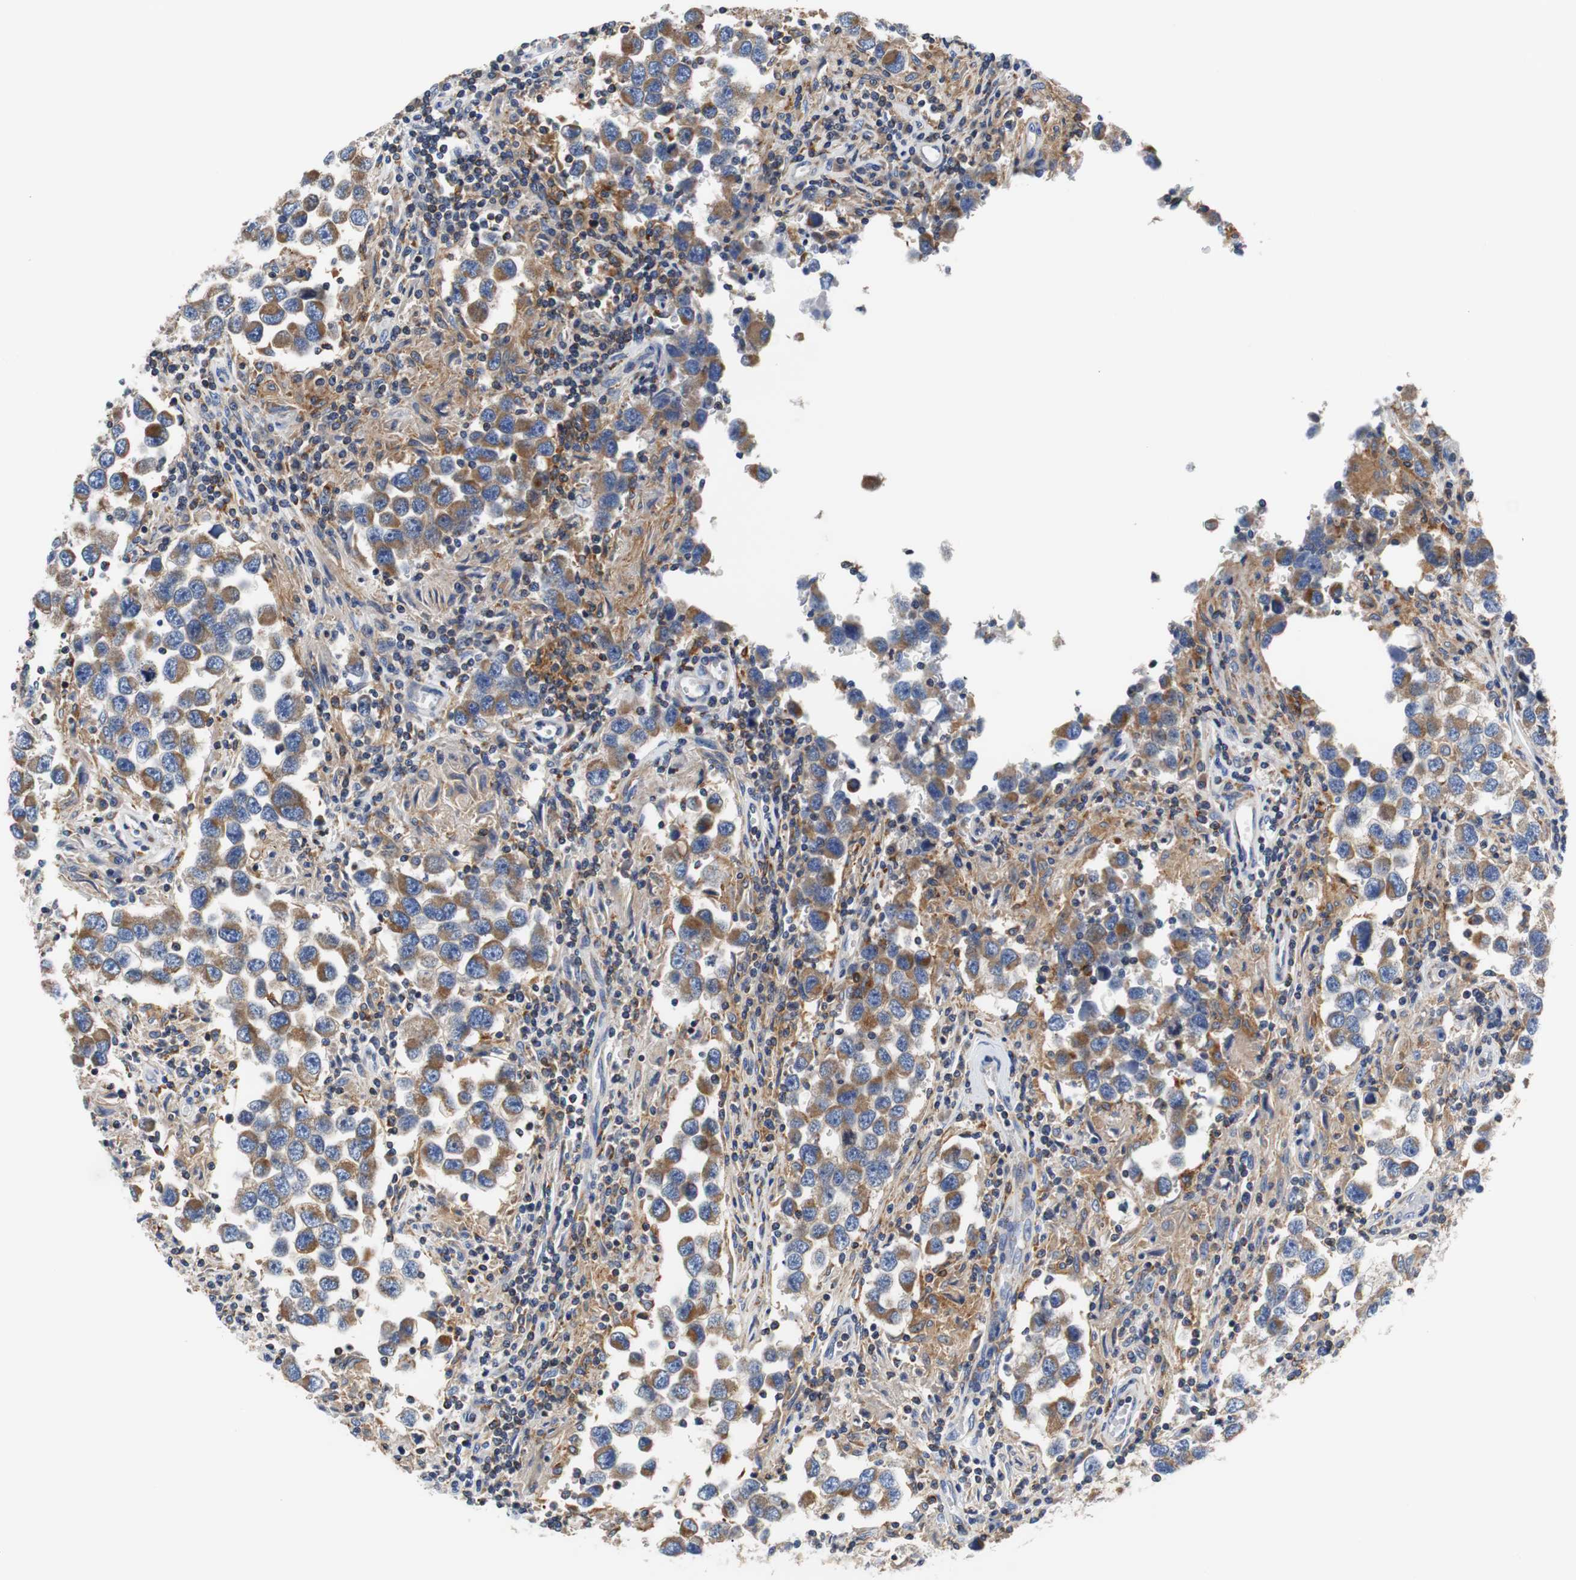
{"staining": {"intensity": "strong", "quantity": ">75%", "location": "cytoplasmic/membranous"}, "tissue": "testis cancer", "cell_type": "Tumor cells", "image_type": "cancer", "snomed": [{"axis": "morphology", "description": "Carcinoma, Embryonal, NOS"}, {"axis": "topography", "description": "Testis"}], "caption": "Testis cancer (embryonal carcinoma) stained for a protein (brown) demonstrates strong cytoplasmic/membranous positive expression in approximately >75% of tumor cells.", "gene": "VAMP8", "patient": {"sex": "male", "age": 21}}